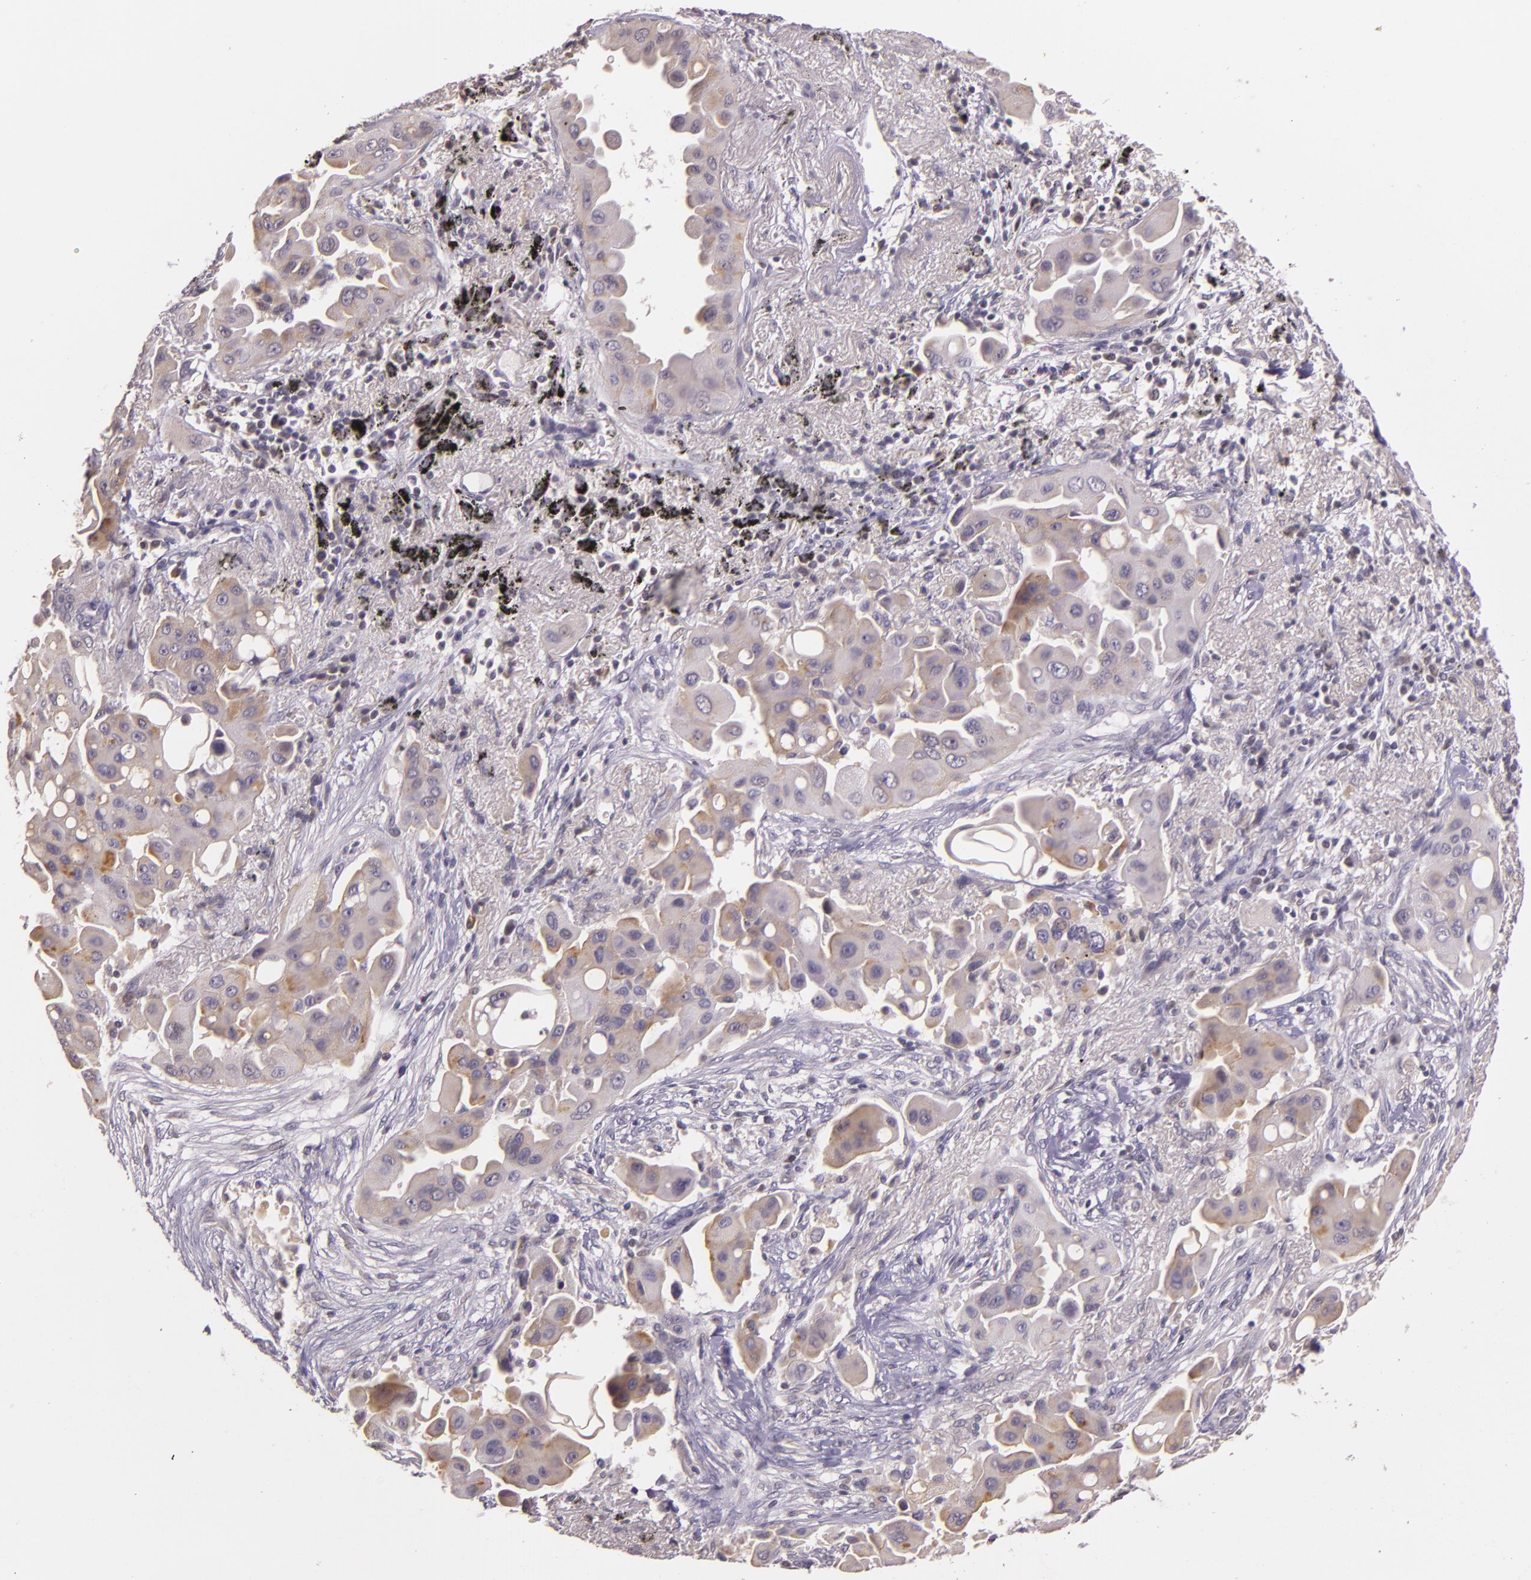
{"staining": {"intensity": "weak", "quantity": "<25%", "location": "cytoplasmic/membranous"}, "tissue": "lung cancer", "cell_type": "Tumor cells", "image_type": "cancer", "snomed": [{"axis": "morphology", "description": "Adenocarcinoma, NOS"}, {"axis": "topography", "description": "Lung"}], "caption": "Immunohistochemistry (IHC) of human adenocarcinoma (lung) shows no expression in tumor cells.", "gene": "ARMH4", "patient": {"sex": "male", "age": 68}}